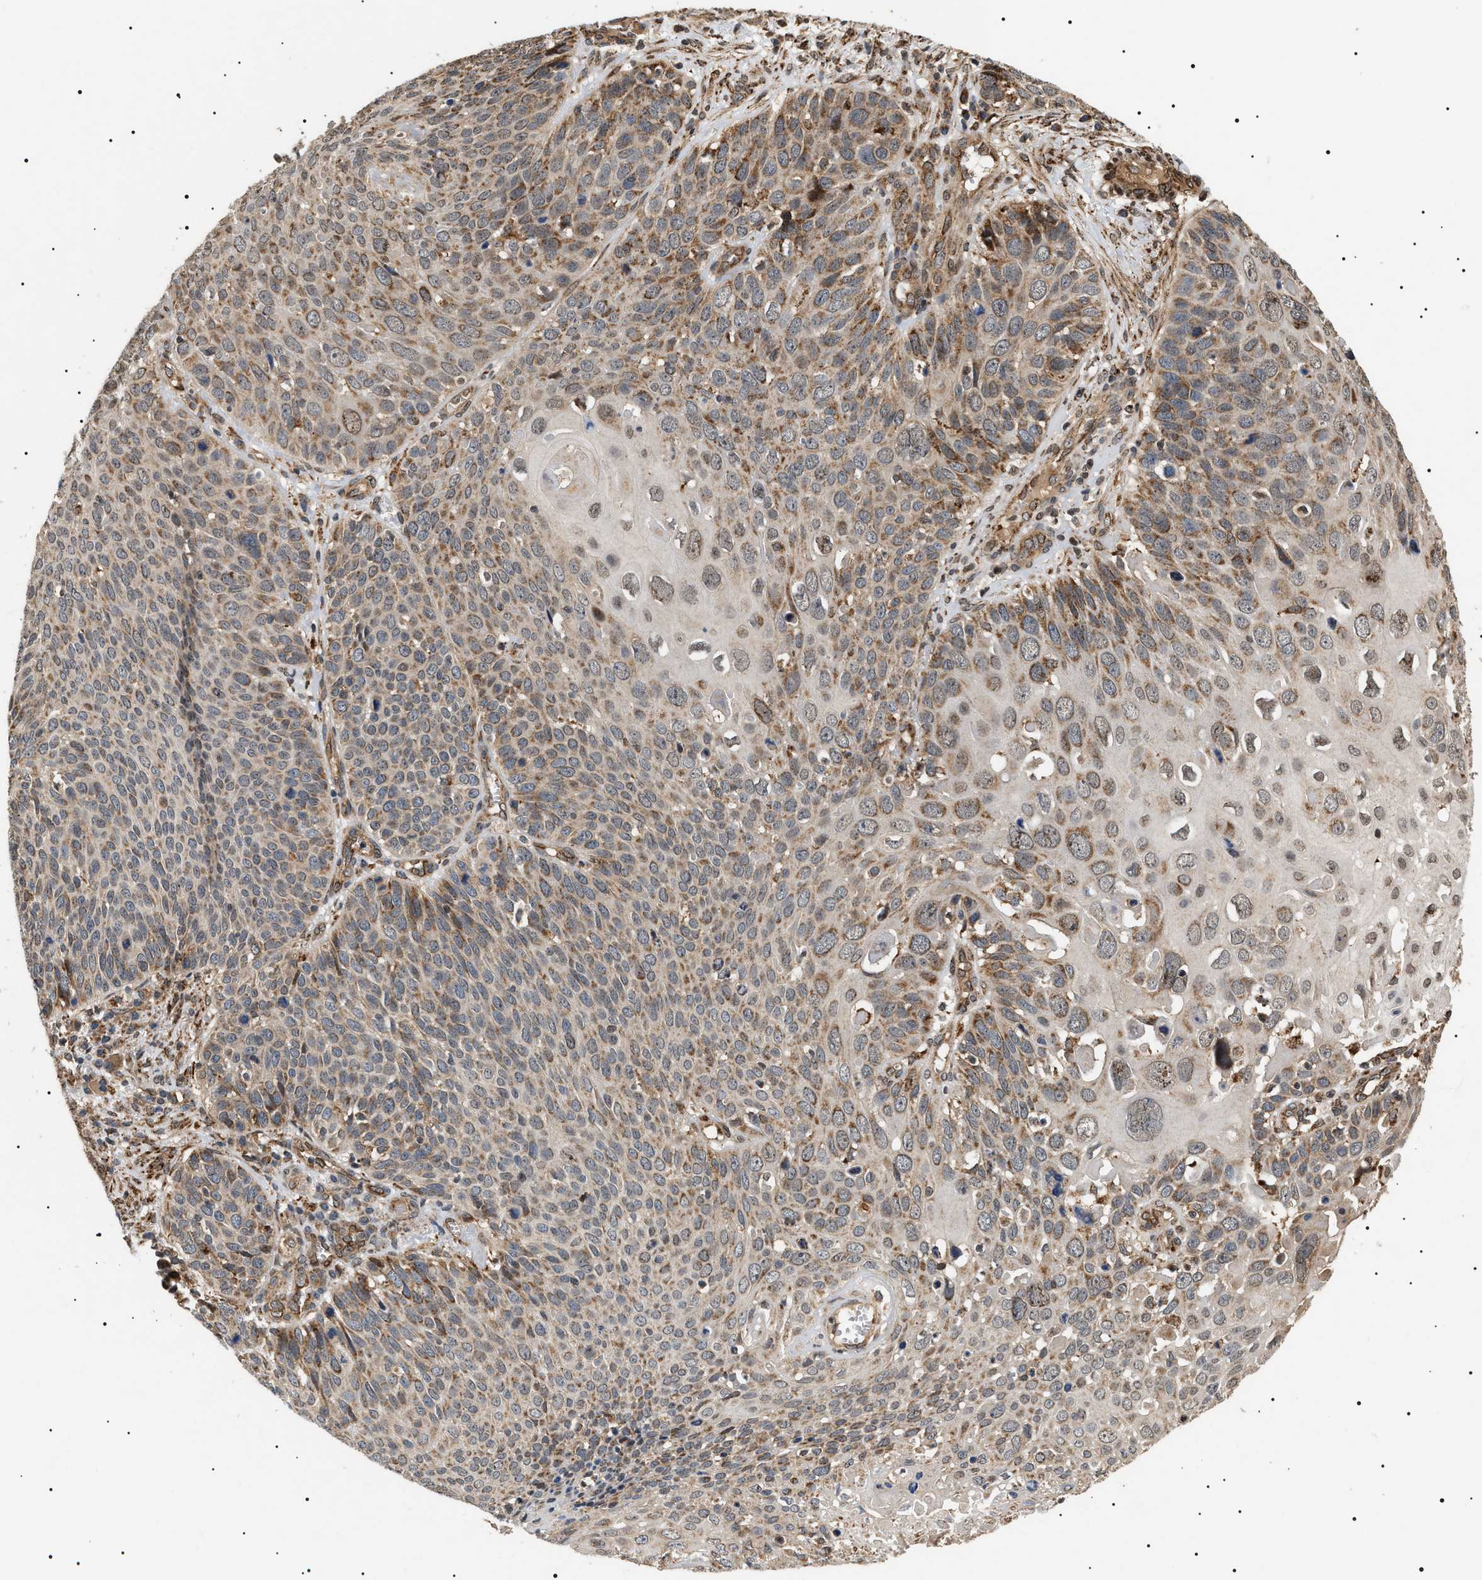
{"staining": {"intensity": "moderate", "quantity": "<25%", "location": "cytoplasmic/membranous"}, "tissue": "cervical cancer", "cell_type": "Tumor cells", "image_type": "cancer", "snomed": [{"axis": "morphology", "description": "Squamous cell carcinoma, NOS"}, {"axis": "topography", "description": "Cervix"}], "caption": "Cervical cancer (squamous cell carcinoma) stained for a protein (brown) displays moderate cytoplasmic/membranous positive staining in approximately <25% of tumor cells.", "gene": "ZBTB26", "patient": {"sex": "female", "age": 74}}